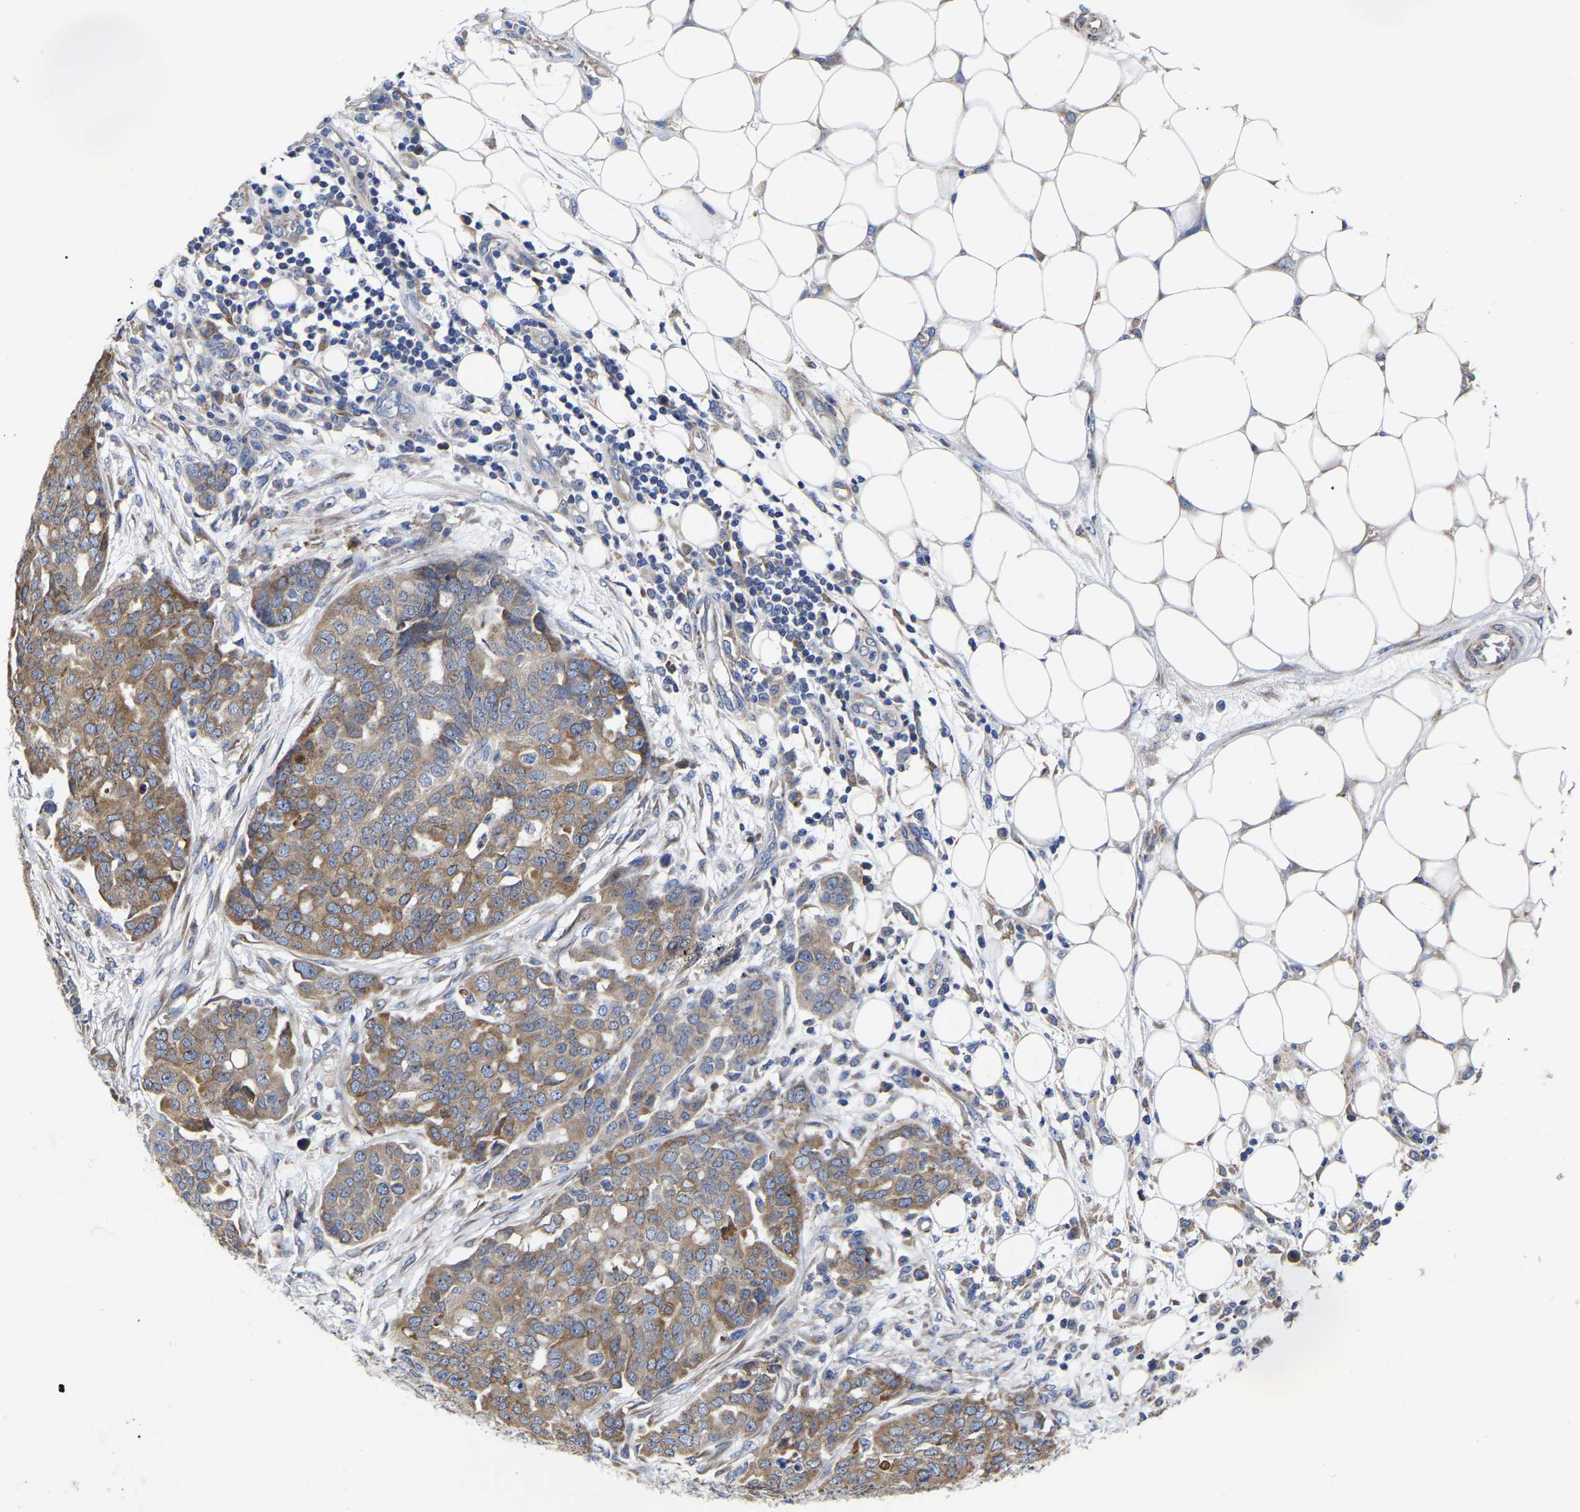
{"staining": {"intensity": "moderate", "quantity": ">75%", "location": "cytoplasmic/membranous"}, "tissue": "ovarian cancer", "cell_type": "Tumor cells", "image_type": "cancer", "snomed": [{"axis": "morphology", "description": "Cystadenocarcinoma, serous, NOS"}, {"axis": "topography", "description": "Soft tissue"}, {"axis": "topography", "description": "Ovary"}], "caption": "Ovarian cancer stained with a protein marker exhibits moderate staining in tumor cells.", "gene": "CFAP298", "patient": {"sex": "female", "age": 57}}